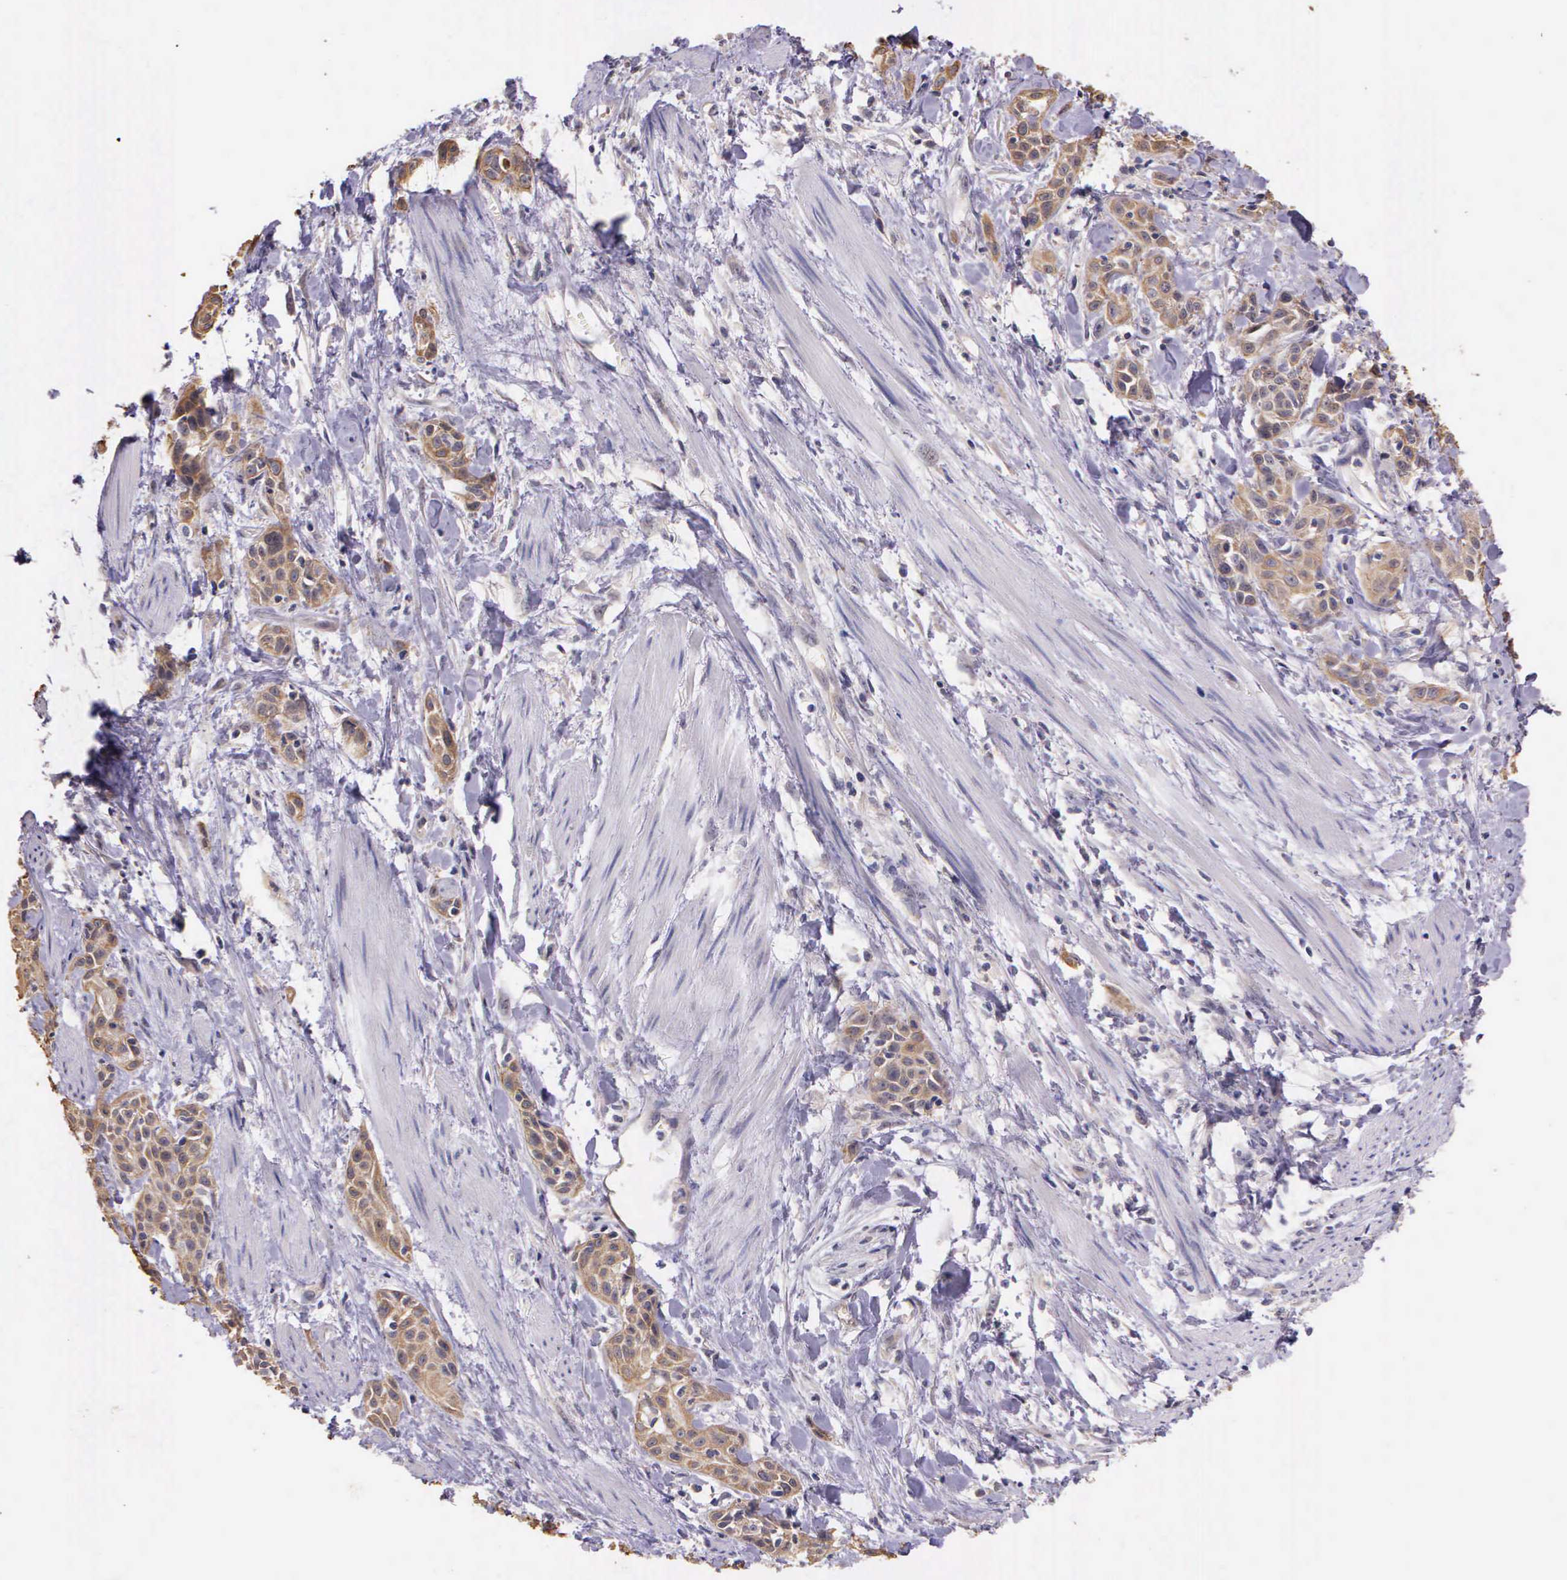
{"staining": {"intensity": "weak", "quantity": ">75%", "location": "cytoplasmic/membranous"}, "tissue": "skin cancer", "cell_type": "Tumor cells", "image_type": "cancer", "snomed": [{"axis": "morphology", "description": "Squamous cell carcinoma, NOS"}, {"axis": "topography", "description": "Skin"}, {"axis": "topography", "description": "Anal"}], "caption": "Brown immunohistochemical staining in skin cancer shows weak cytoplasmic/membranous positivity in approximately >75% of tumor cells. (brown staining indicates protein expression, while blue staining denotes nuclei).", "gene": "IGBP1", "patient": {"sex": "male", "age": 64}}